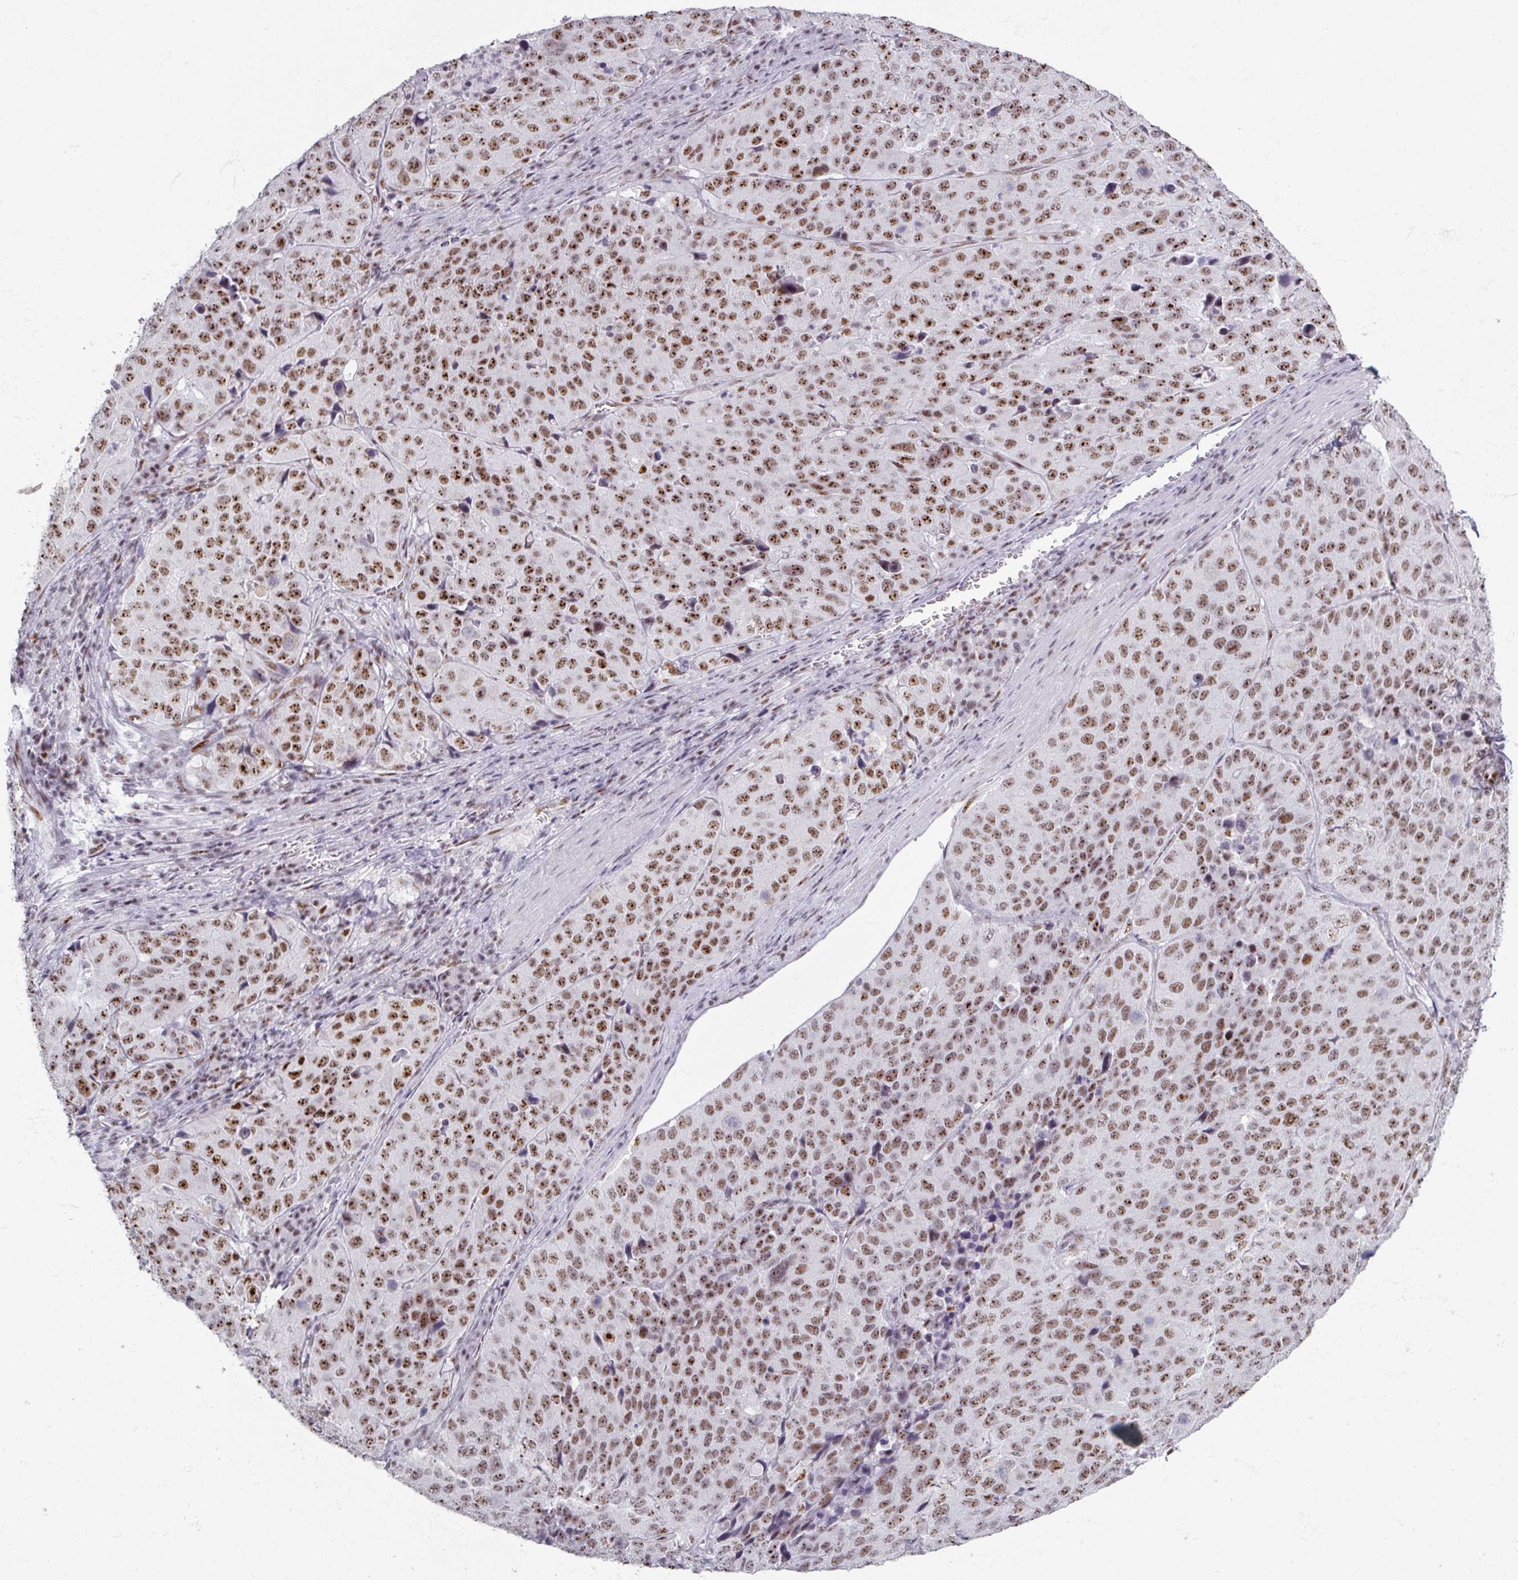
{"staining": {"intensity": "moderate", "quantity": ">75%", "location": "nuclear"}, "tissue": "stomach cancer", "cell_type": "Tumor cells", "image_type": "cancer", "snomed": [{"axis": "morphology", "description": "Adenocarcinoma, NOS"}, {"axis": "topography", "description": "Stomach"}], "caption": "IHC of stomach cancer (adenocarcinoma) reveals medium levels of moderate nuclear staining in approximately >75% of tumor cells. The staining is performed using DAB brown chromogen to label protein expression. The nuclei are counter-stained blue using hematoxylin.", "gene": "ADAR", "patient": {"sex": "male", "age": 71}}